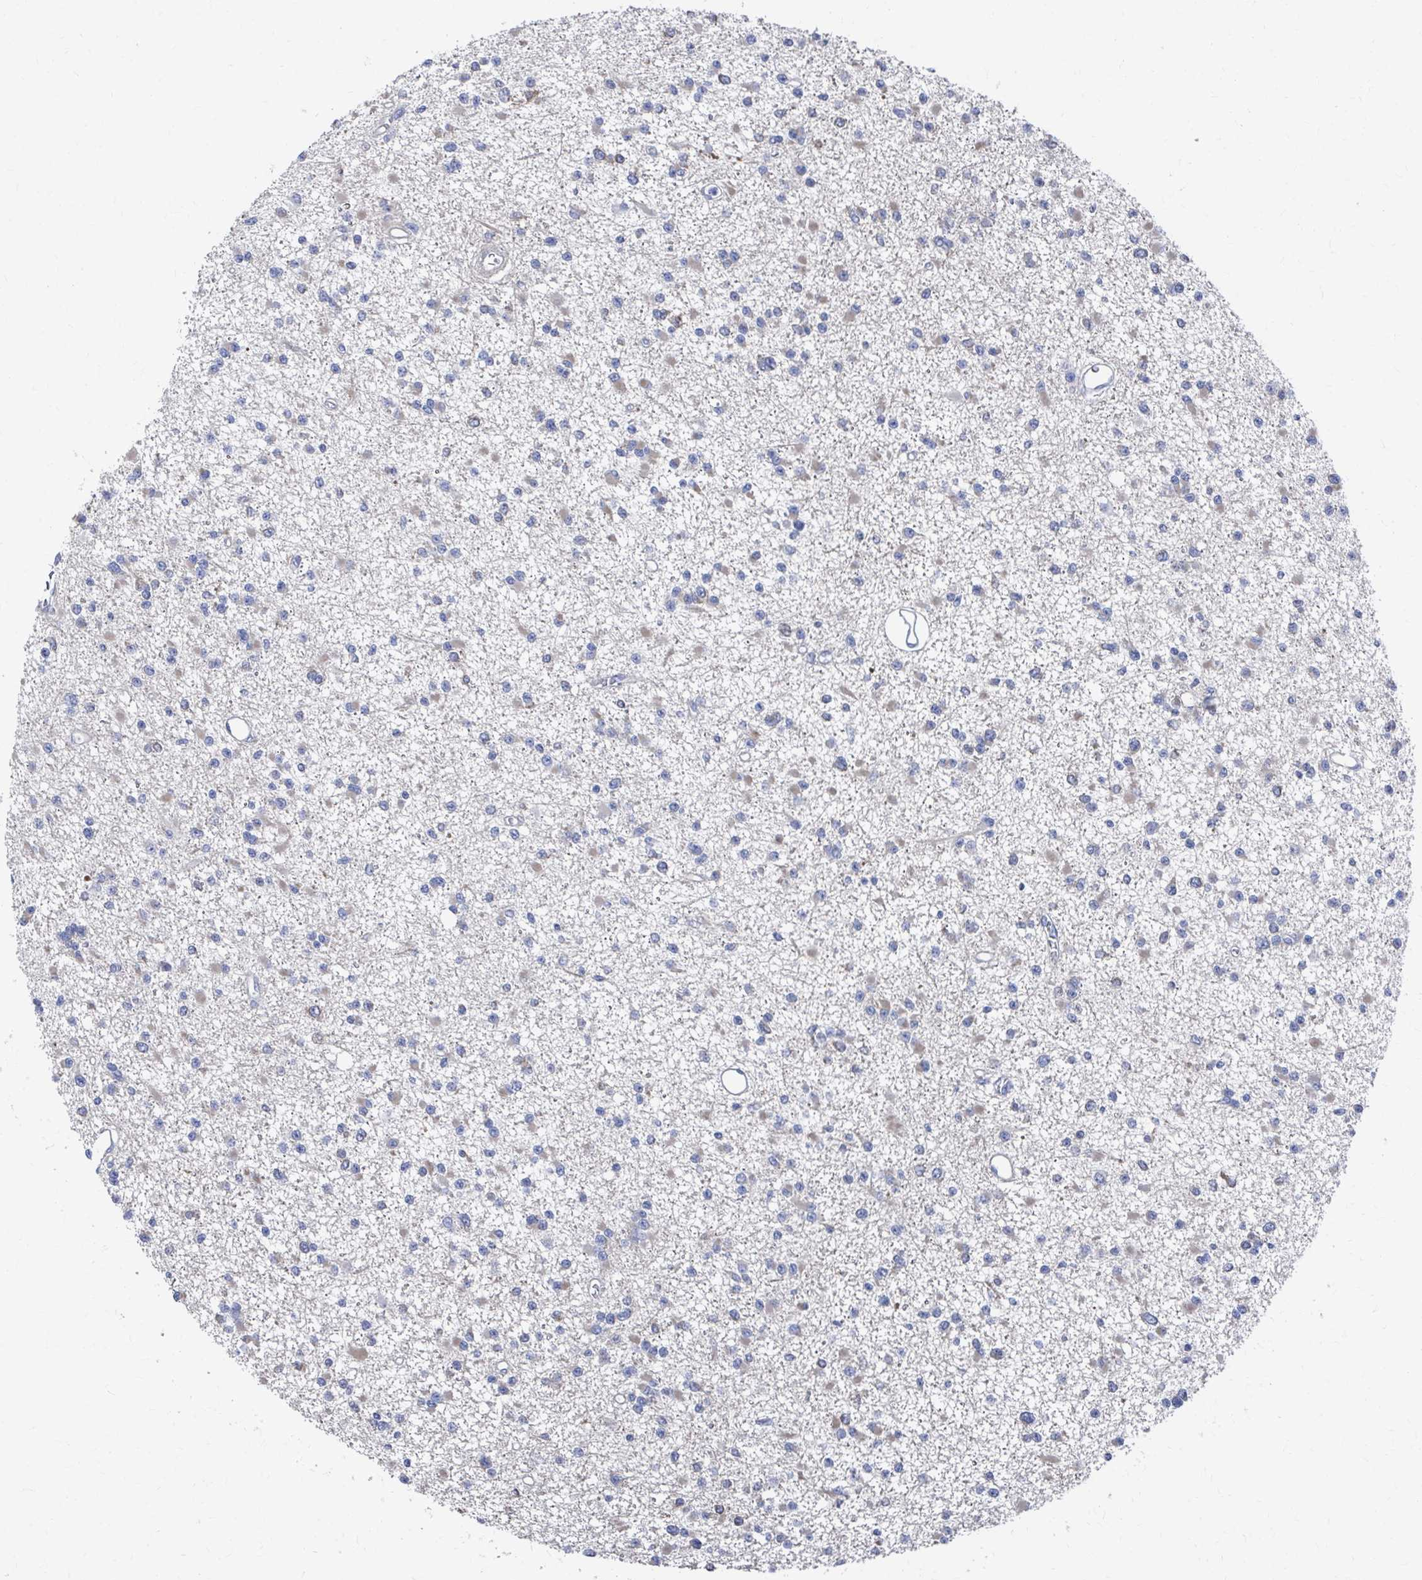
{"staining": {"intensity": "negative", "quantity": "none", "location": "none"}, "tissue": "glioma", "cell_type": "Tumor cells", "image_type": "cancer", "snomed": [{"axis": "morphology", "description": "Glioma, malignant, Low grade"}, {"axis": "topography", "description": "Brain"}], "caption": "The photomicrograph exhibits no significant staining in tumor cells of low-grade glioma (malignant). Brightfield microscopy of IHC stained with DAB (brown) and hematoxylin (blue), captured at high magnification.", "gene": "PLEKHG7", "patient": {"sex": "female", "age": 22}}